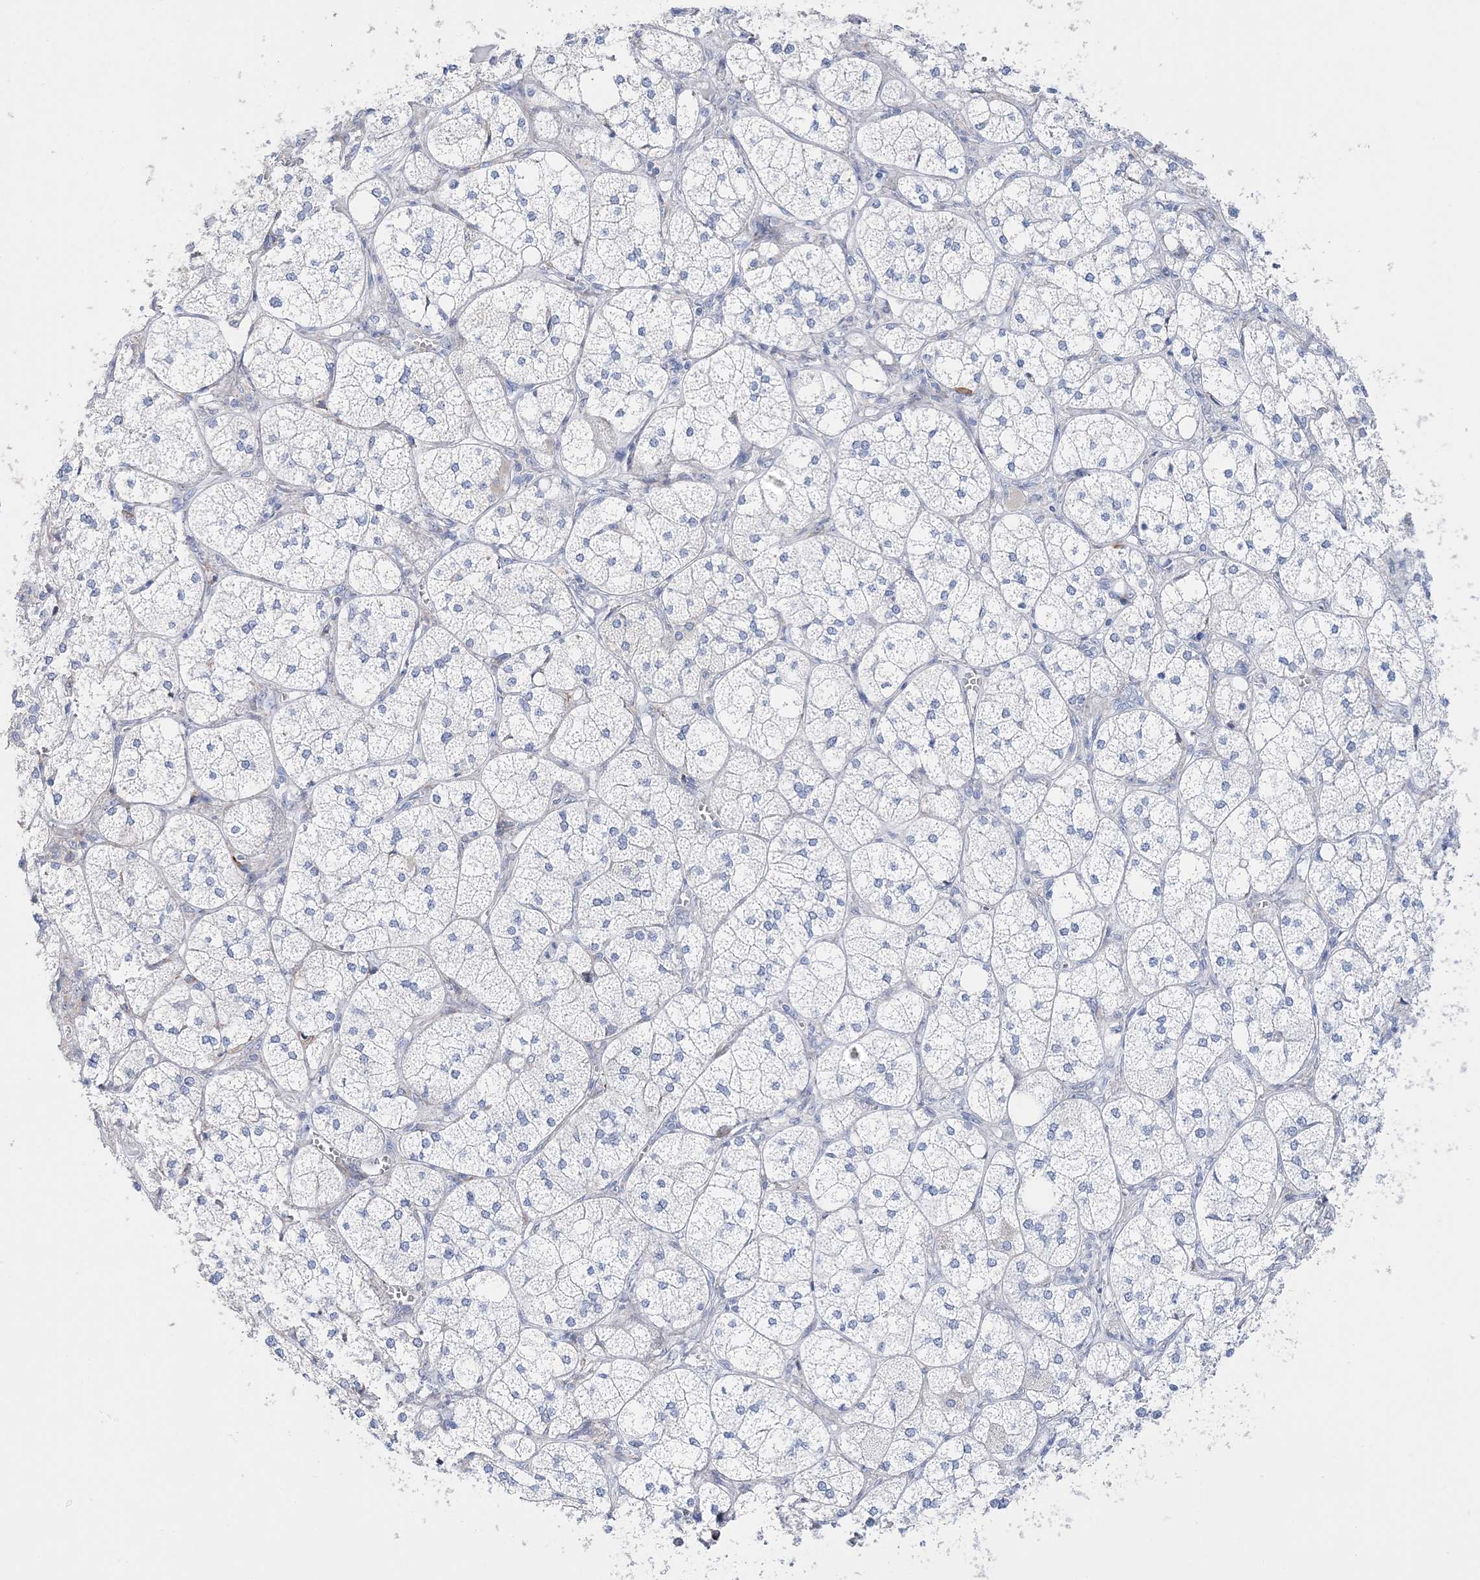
{"staining": {"intensity": "negative", "quantity": "none", "location": "none"}, "tissue": "adrenal gland", "cell_type": "Glandular cells", "image_type": "normal", "snomed": [{"axis": "morphology", "description": "Normal tissue, NOS"}, {"axis": "topography", "description": "Adrenal gland"}], "caption": "Immunohistochemistry image of benign human adrenal gland stained for a protein (brown), which reveals no expression in glandular cells.", "gene": "TSPYL6", "patient": {"sex": "female", "age": 61}}